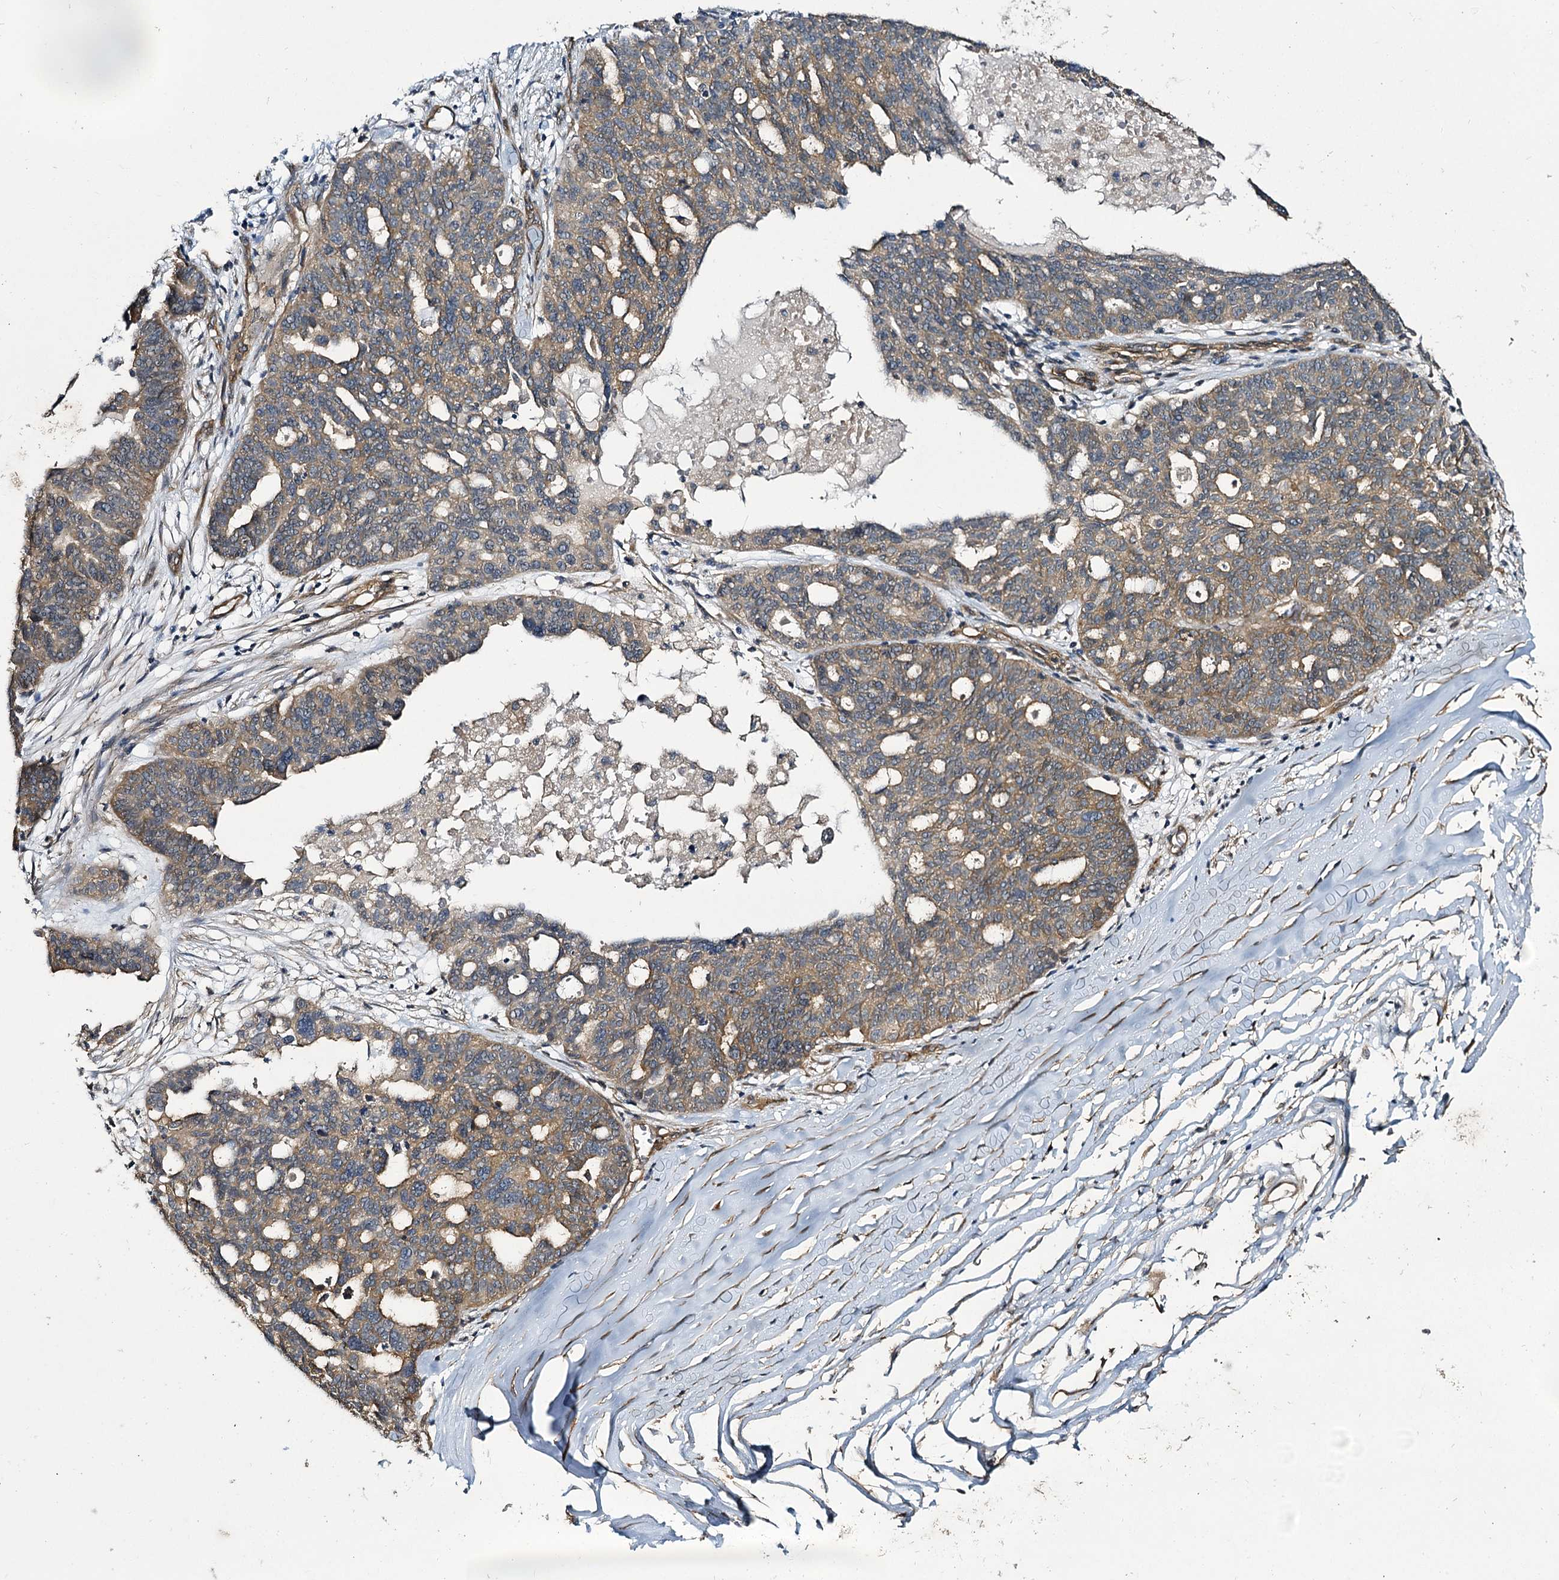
{"staining": {"intensity": "moderate", "quantity": ">75%", "location": "cytoplasmic/membranous"}, "tissue": "ovarian cancer", "cell_type": "Tumor cells", "image_type": "cancer", "snomed": [{"axis": "morphology", "description": "Cystadenocarcinoma, serous, NOS"}, {"axis": "topography", "description": "Ovary"}], "caption": "Immunohistochemical staining of ovarian cancer (serous cystadenocarcinoma) displays medium levels of moderate cytoplasmic/membranous positivity in approximately >75% of tumor cells.", "gene": "MYO1C", "patient": {"sex": "female", "age": 59}}